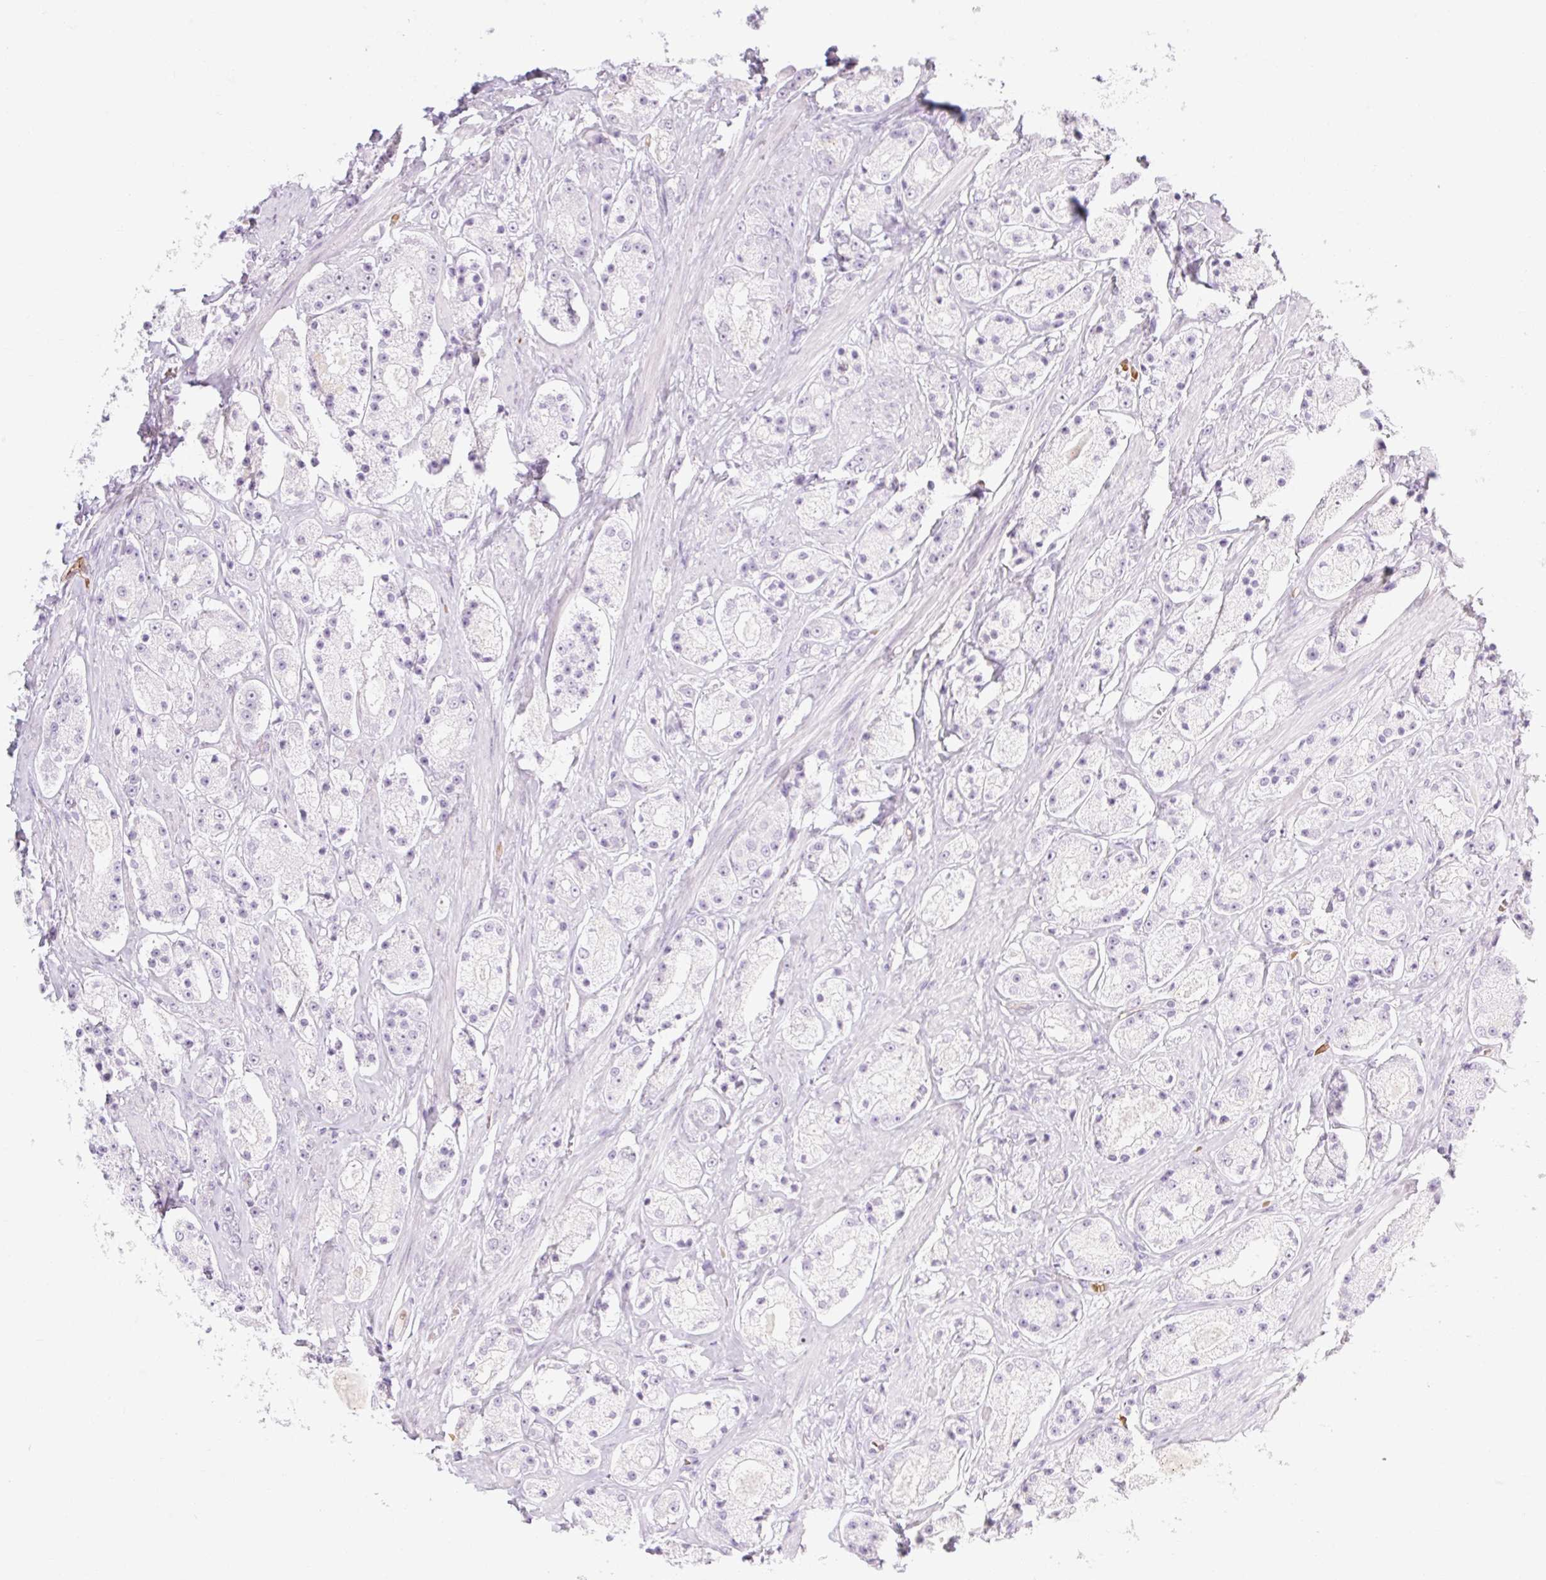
{"staining": {"intensity": "negative", "quantity": "none", "location": "none"}, "tissue": "prostate cancer", "cell_type": "Tumor cells", "image_type": "cancer", "snomed": [{"axis": "morphology", "description": "Adenocarcinoma, High grade"}, {"axis": "topography", "description": "Prostate"}], "caption": "This is an immunohistochemistry histopathology image of human prostate cancer. There is no staining in tumor cells.", "gene": "TAF1L", "patient": {"sex": "male", "age": 67}}